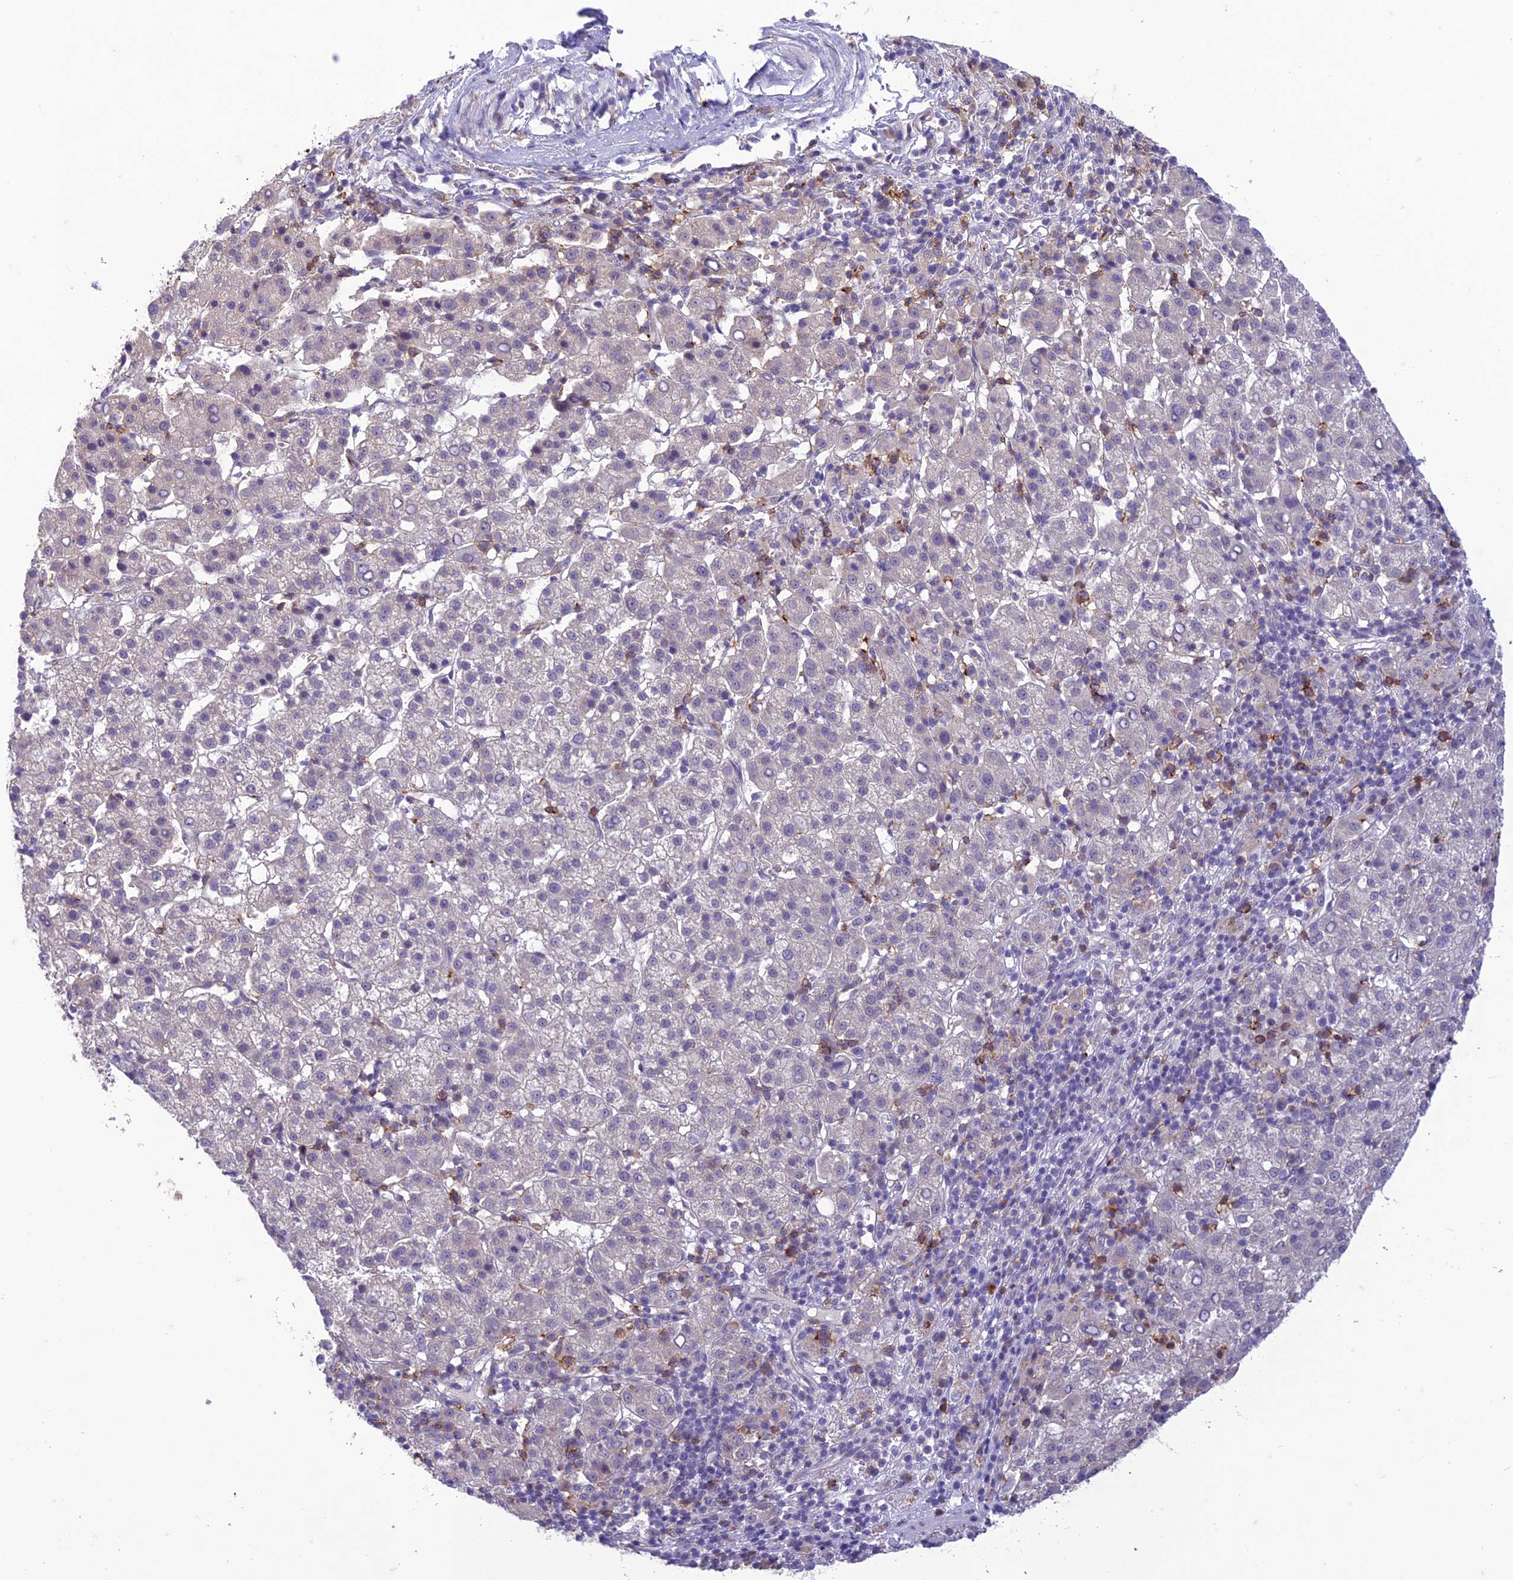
{"staining": {"intensity": "negative", "quantity": "none", "location": "none"}, "tissue": "liver cancer", "cell_type": "Tumor cells", "image_type": "cancer", "snomed": [{"axis": "morphology", "description": "Carcinoma, Hepatocellular, NOS"}, {"axis": "topography", "description": "Liver"}], "caption": "This is an immunohistochemistry histopathology image of liver cancer. There is no expression in tumor cells.", "gene": "ITGAE", "patient": {"sex": "female", "age": 58}}